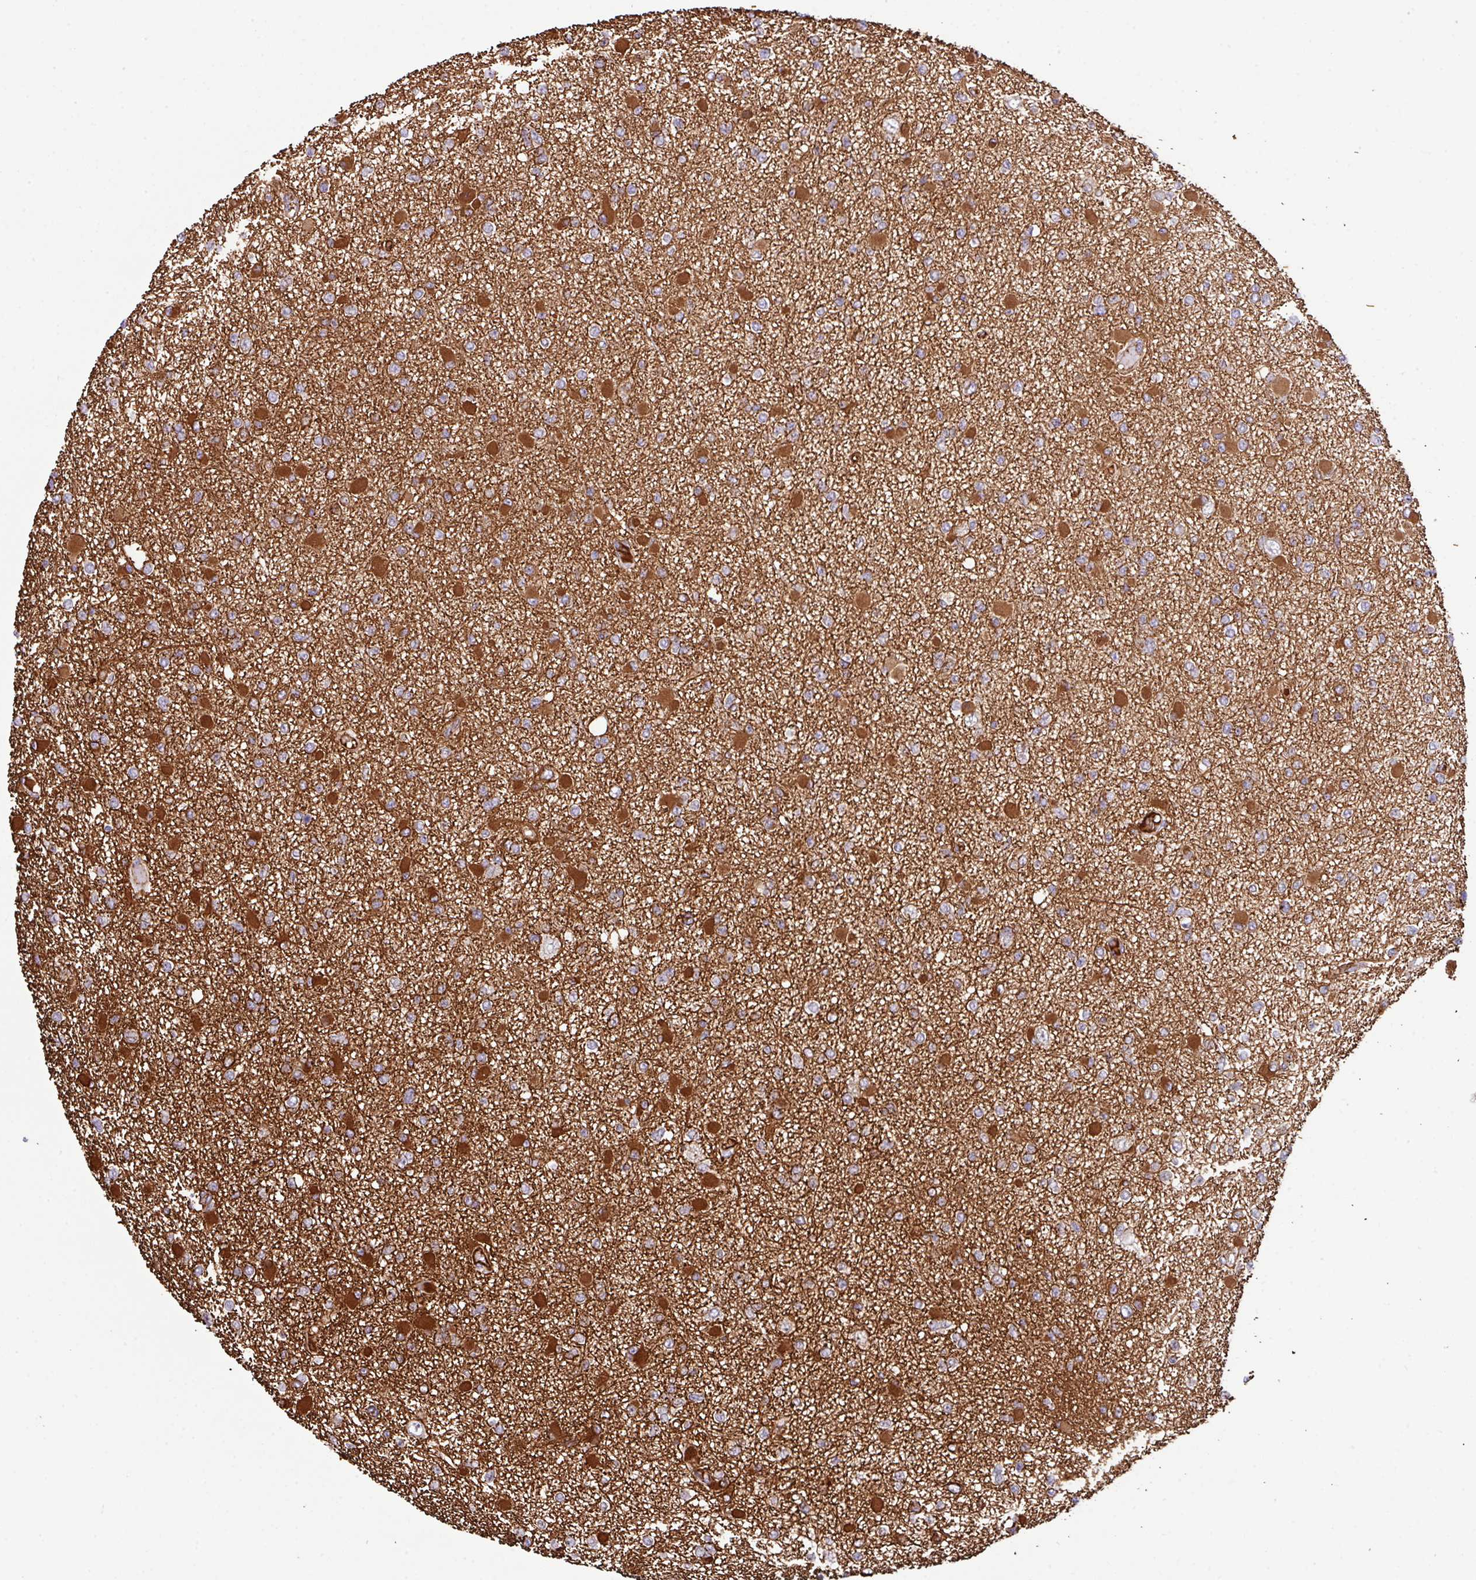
{"staining": {"intensity": "strong", "quantity": "<25%", "location": "cytoplasmic/membranous"}, "tissue": "glioma", "cell_type": "Tumor cells", "image_type": "cancer", "snomed": [{"axis": "morphology", "description": "Glioma, malignant, Low grade"}, {"axis": "topography", "description": "Brain"}], "caption": "Human malignant glioma (low-grade) stained with a protein marker shows strong staining in tumor cells.", "gene": "DNAL1", "patient": {"sex": "female", "age": 22}}